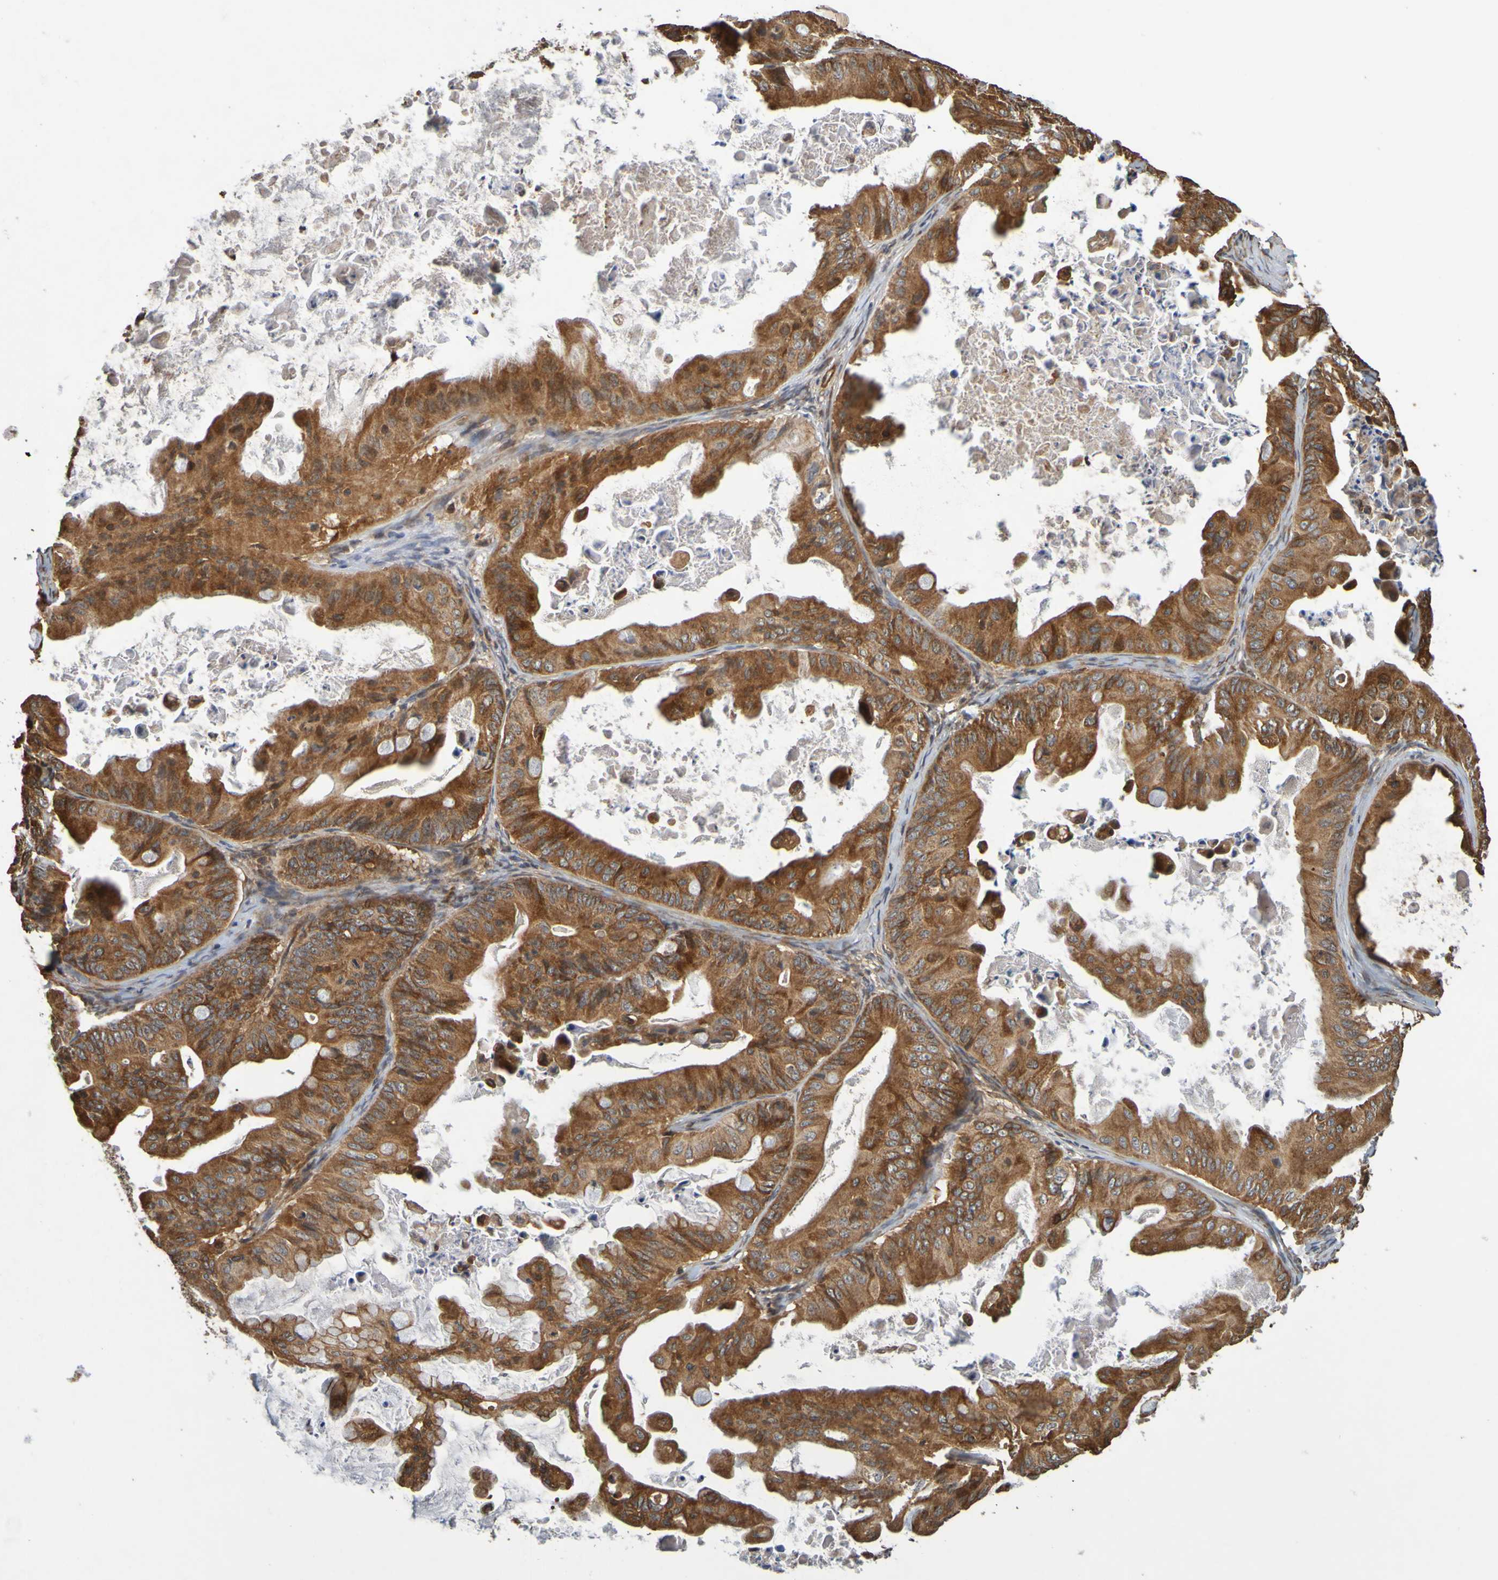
{"staining": {"intensity": "strong", "quantity": ">75%", "location": "cytoplasmic/membranous"}, "tissue": "ovarian cancer", "cell_type": "Tumor cells", "image_type": "cancer", "snomed": [{"axis": "morphology", "description": "Cystadenocarcinoma, mucinous, NOS"}, {"axis": "topography", "description": "Ovary"}], "caption": "Ovarian cancer (mucinous cystadenocarcinoma) stained for a protein reveals strong cytoplasmic/membranous positivity in tumor cells. Nuclei are stained in blue.", "gene": "OCRL", "patient": {"sex": "female", "age": 37}}